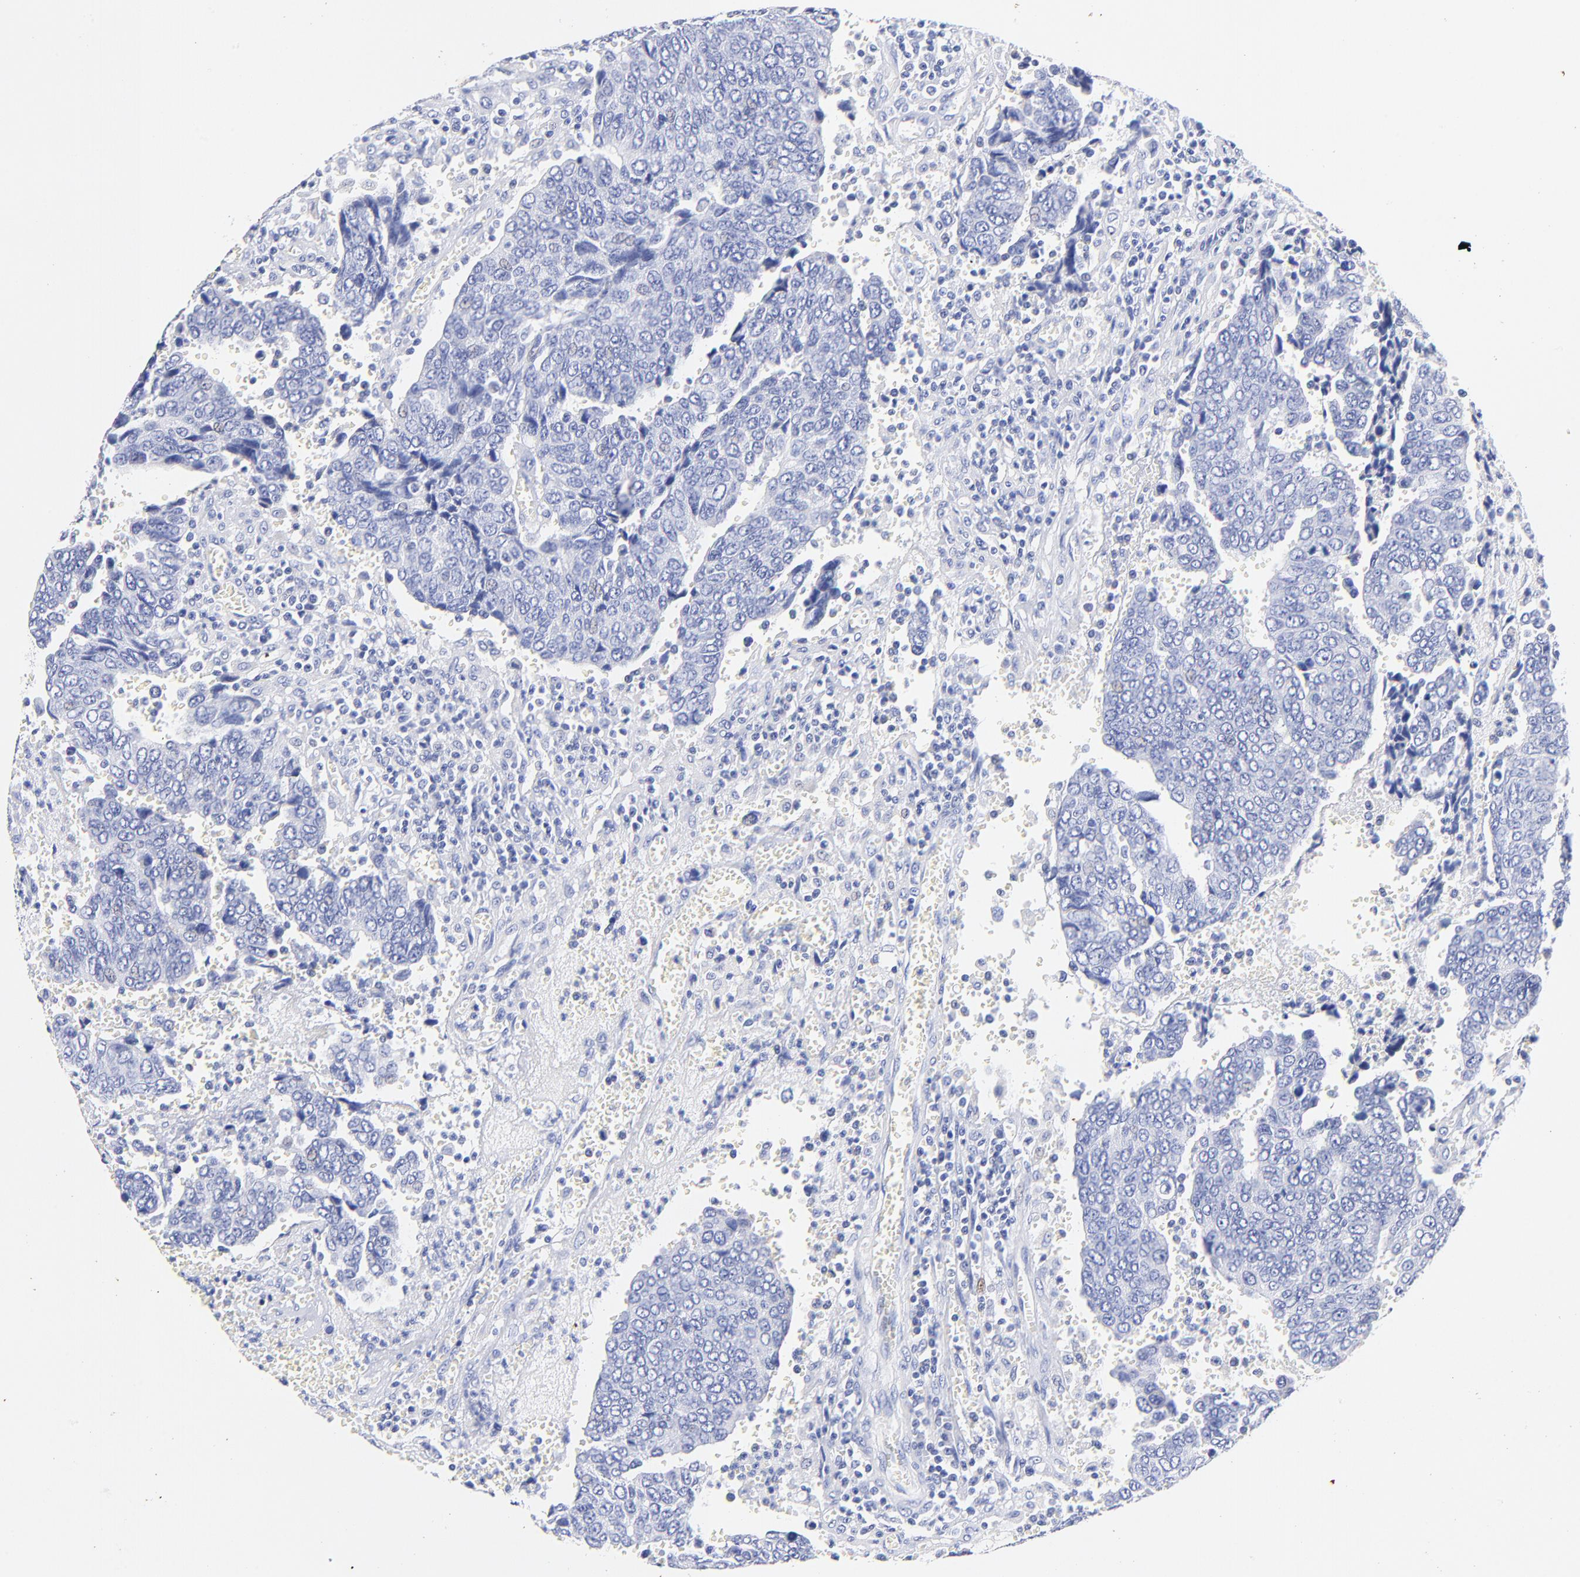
{"staining": {"intensity": "negative", "quantity": "none", "location": "none"}, "tissue": "urothelial cancer", "cell_type": "Tumor cells", "image_type": "cancer", "snomed": [{"axis": "morphology", "description": "Urothelial carcinoma, High grade"}, {"axis": "topography", "description": "Urinary bladder"}], "caption": "The micrograph displays no staining of tumor cells in urothelial carcinoma (high-grade). Brightfield microscopy of immunohistochemistry stained with DAB (brown) and hematoxylin (blue), captured at high magnification.", "gene": "HORMAD2", "patient": {"sex": "male", "age": 86}}